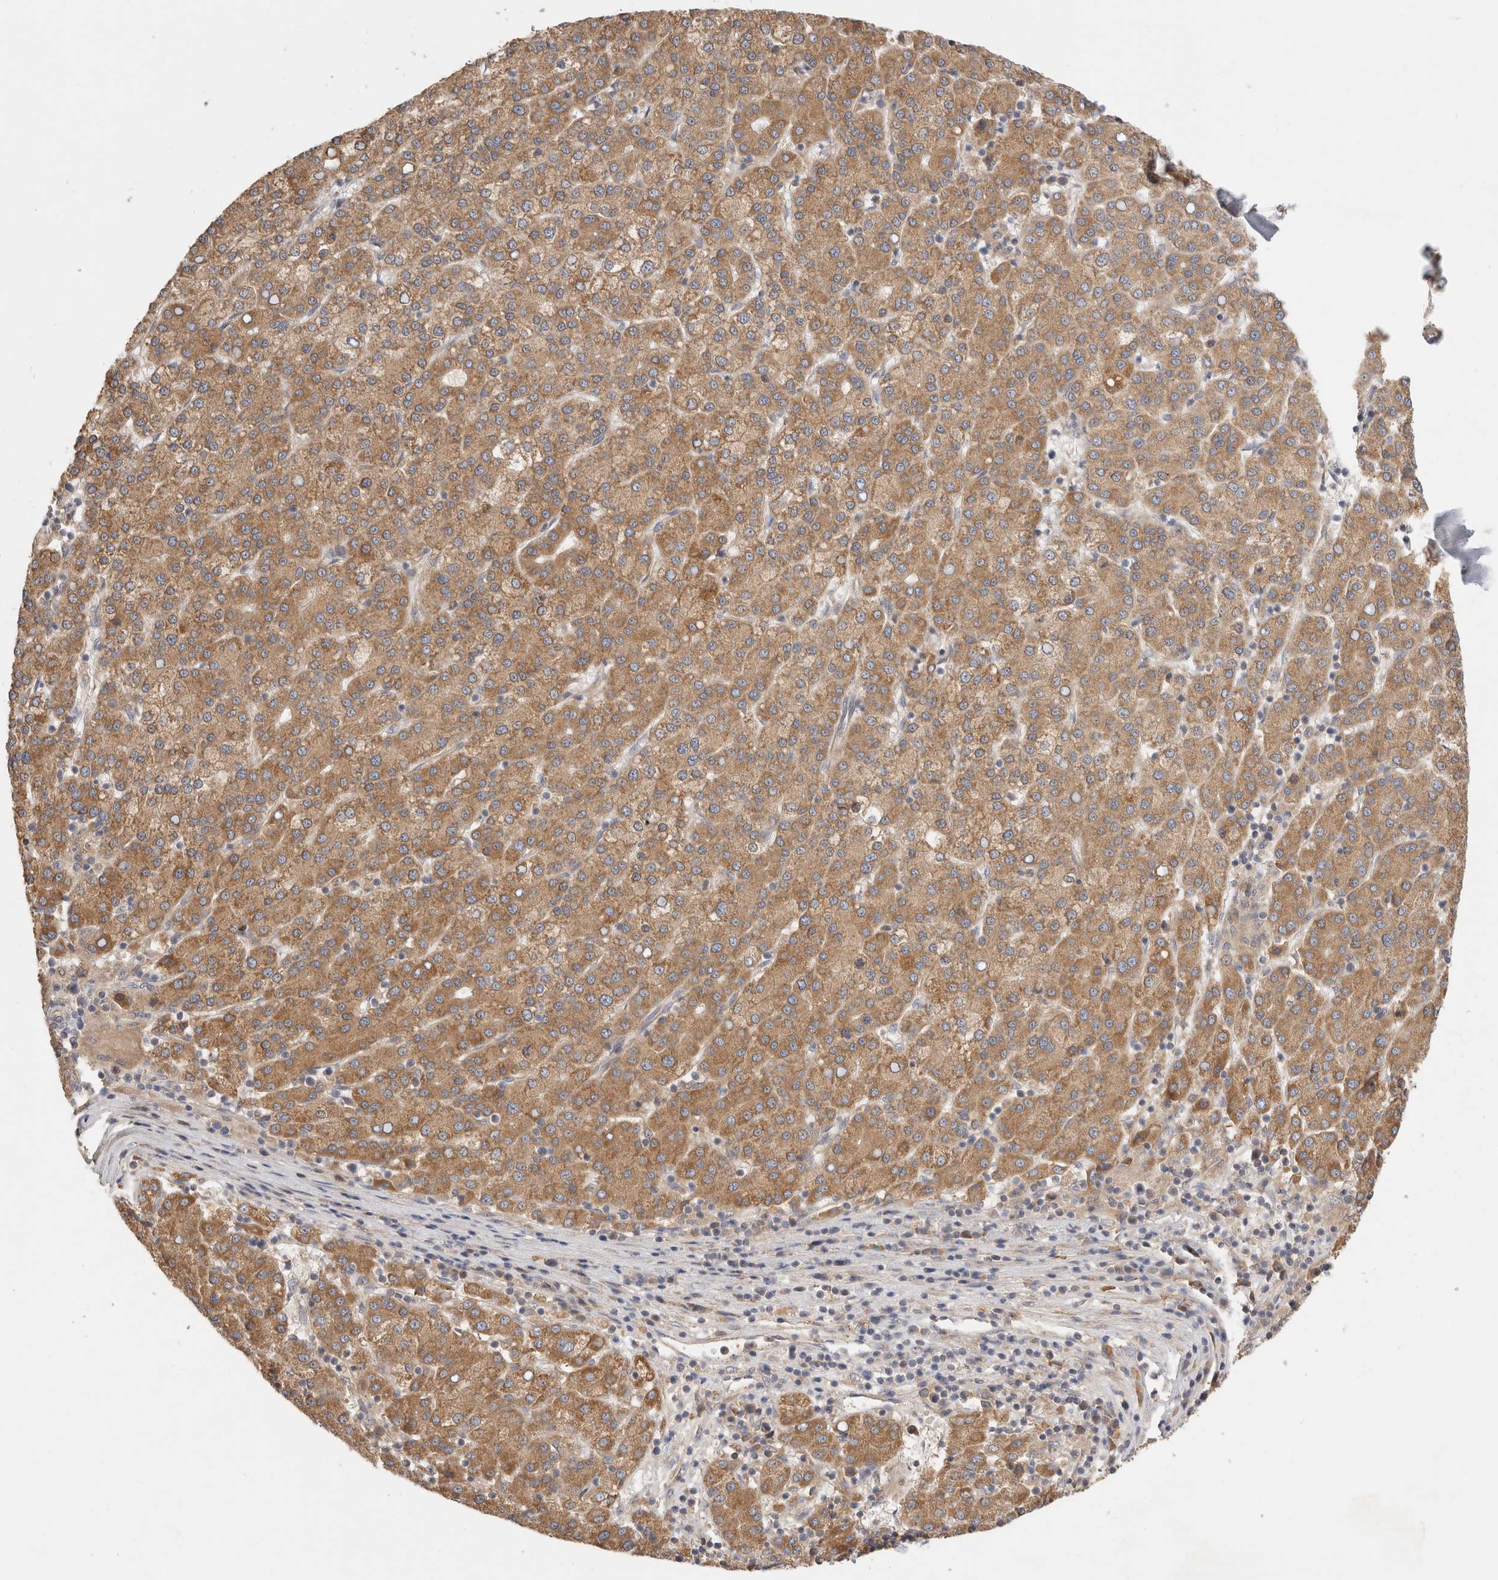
{"staining": {"intensity": "moderate", "quantity": ">75%", "location": "cytoplasmic/membranous"}, "tissue": "liver cancer", "cell_type": "Tumor cells", "image_type": "cancer", "snomed": [{"axis": "morphology", "description": "Carcinoma, Hepatocellular, NOS"}, {"axis": "topography", "description": "Liver"}], "caption": "The immunohistochemical stain highlights moderate cytoplasmic/membranous positivity in tumor cells of liver hepatocellular carcinoma tissue.", "gene": "SGK3", "patient": {"sex": "female", "age": 58}}